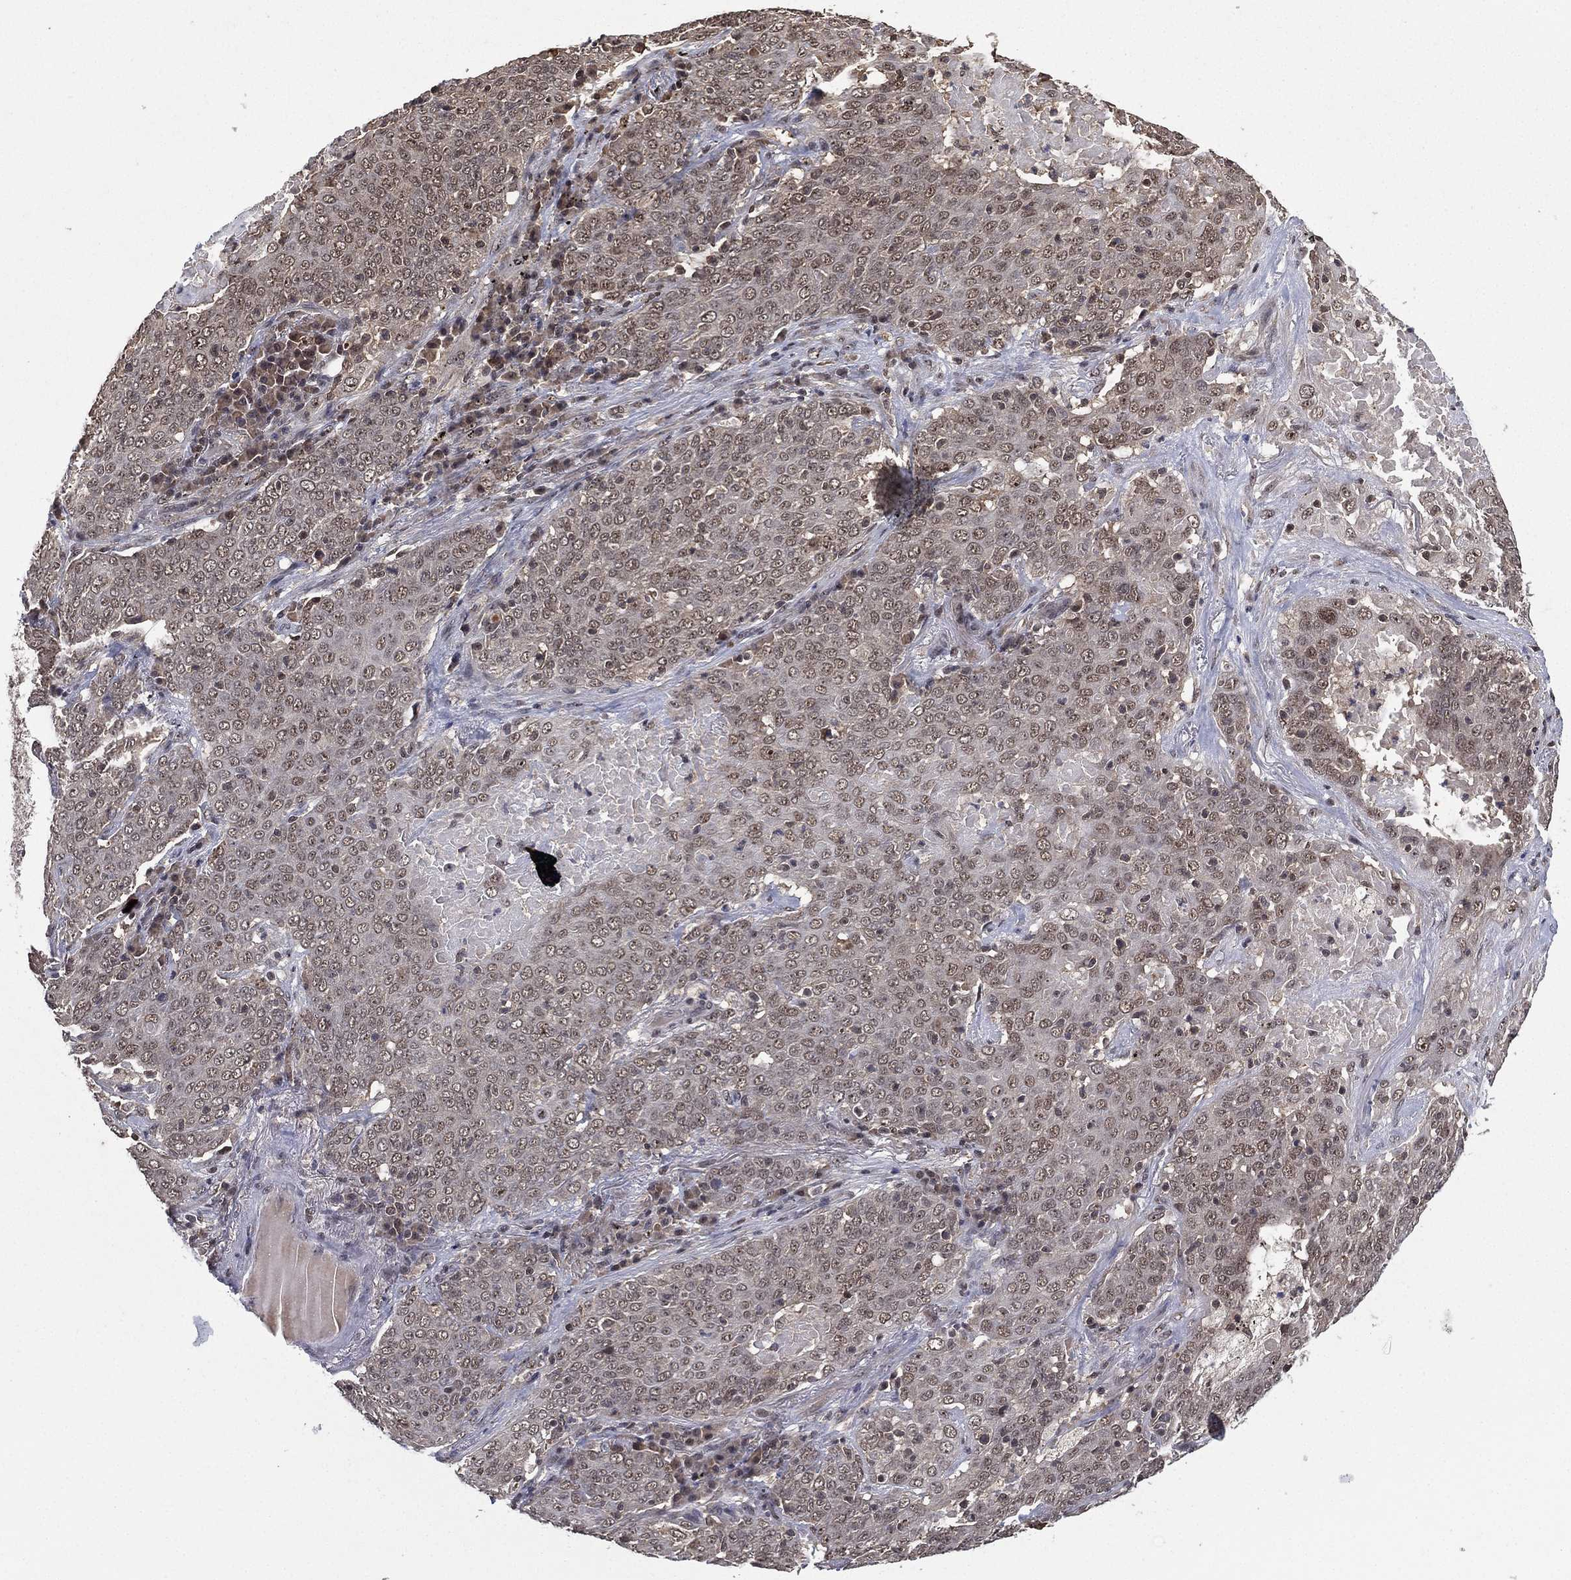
{"staining": {"intensity": "weak", "quantity": "<25%", "location": "cytoplasmic/membranous"}, "tissue": "lung cancer", "cell_type": "Tumor cells", "image_type": "cancer", "snomed": [{"axis": "morphology", "description": "Squamous cell carcinoma, NOS"}, {"axis": "topography", "description": "Lung"}], "caption": "Human squamous cell carcinoma (lung) stained for a protein using immunohistochemistry displays no staining in tumor cells.", "gene": "NELFCD", "patient": {"sex": "male", "age": 82}}